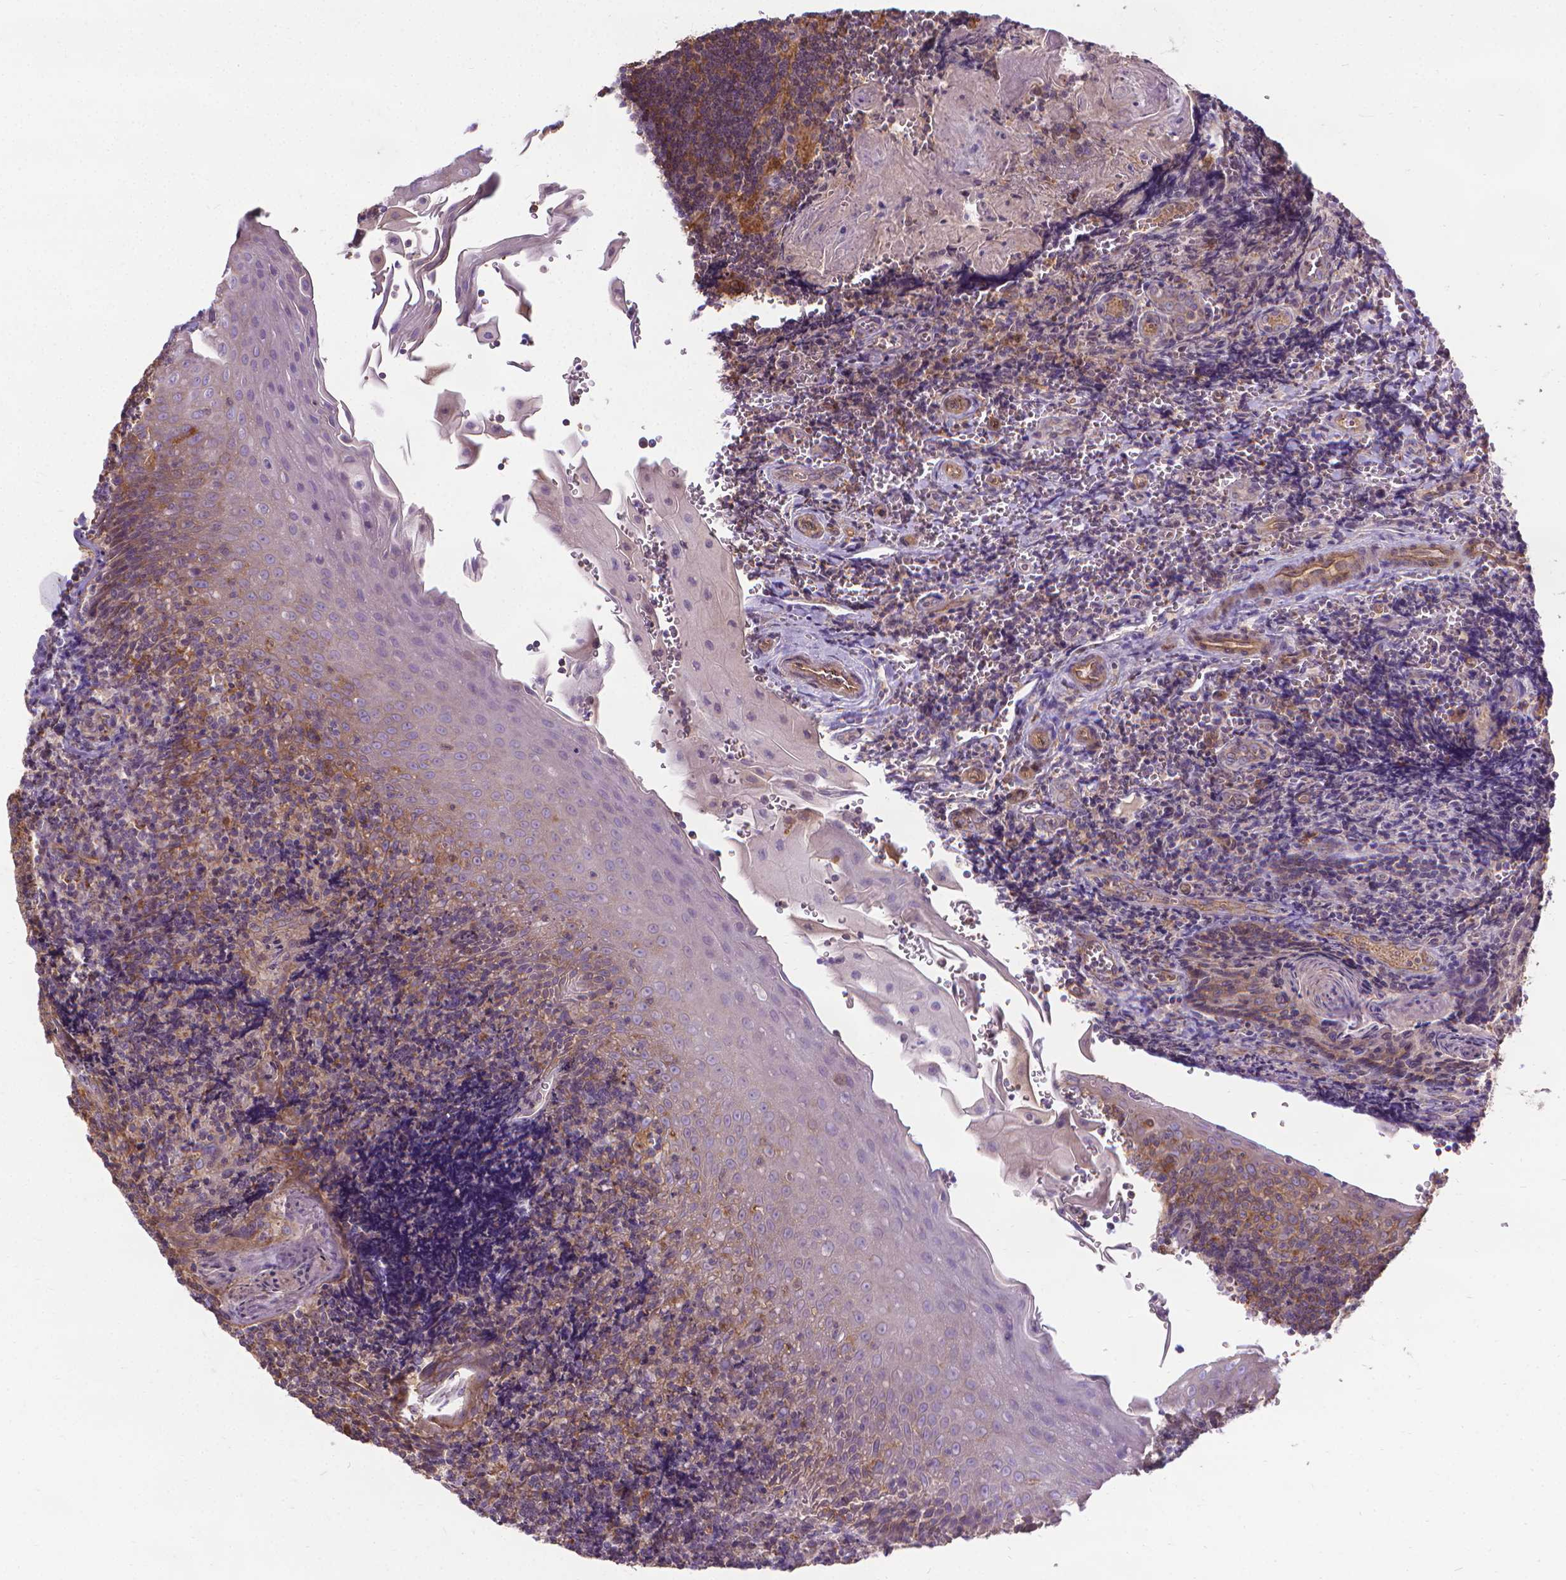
{"staining": {"intensity": "moderate", "quantity": "<25%", "location": "cytoplasmic/membranous"}, "tissue": "tonsil", "cell_type": "Germinal center cells", "image_type": "normal", "snomed": [{"axis": "morphology", "description": "Normal tissue, NOS"}, {"axis": "morphology", "description": "Inflammation, NOS"}, {"axis": "topography", "description": "Tonsil"}], "caption": "A brown stain highlights moderate cytoplasmic/membranous staining of a protein in germinal center cells of unremarkable human tonsil.", "gene": "CFAP299", "patient": {"sex": "female", "age": 31}}